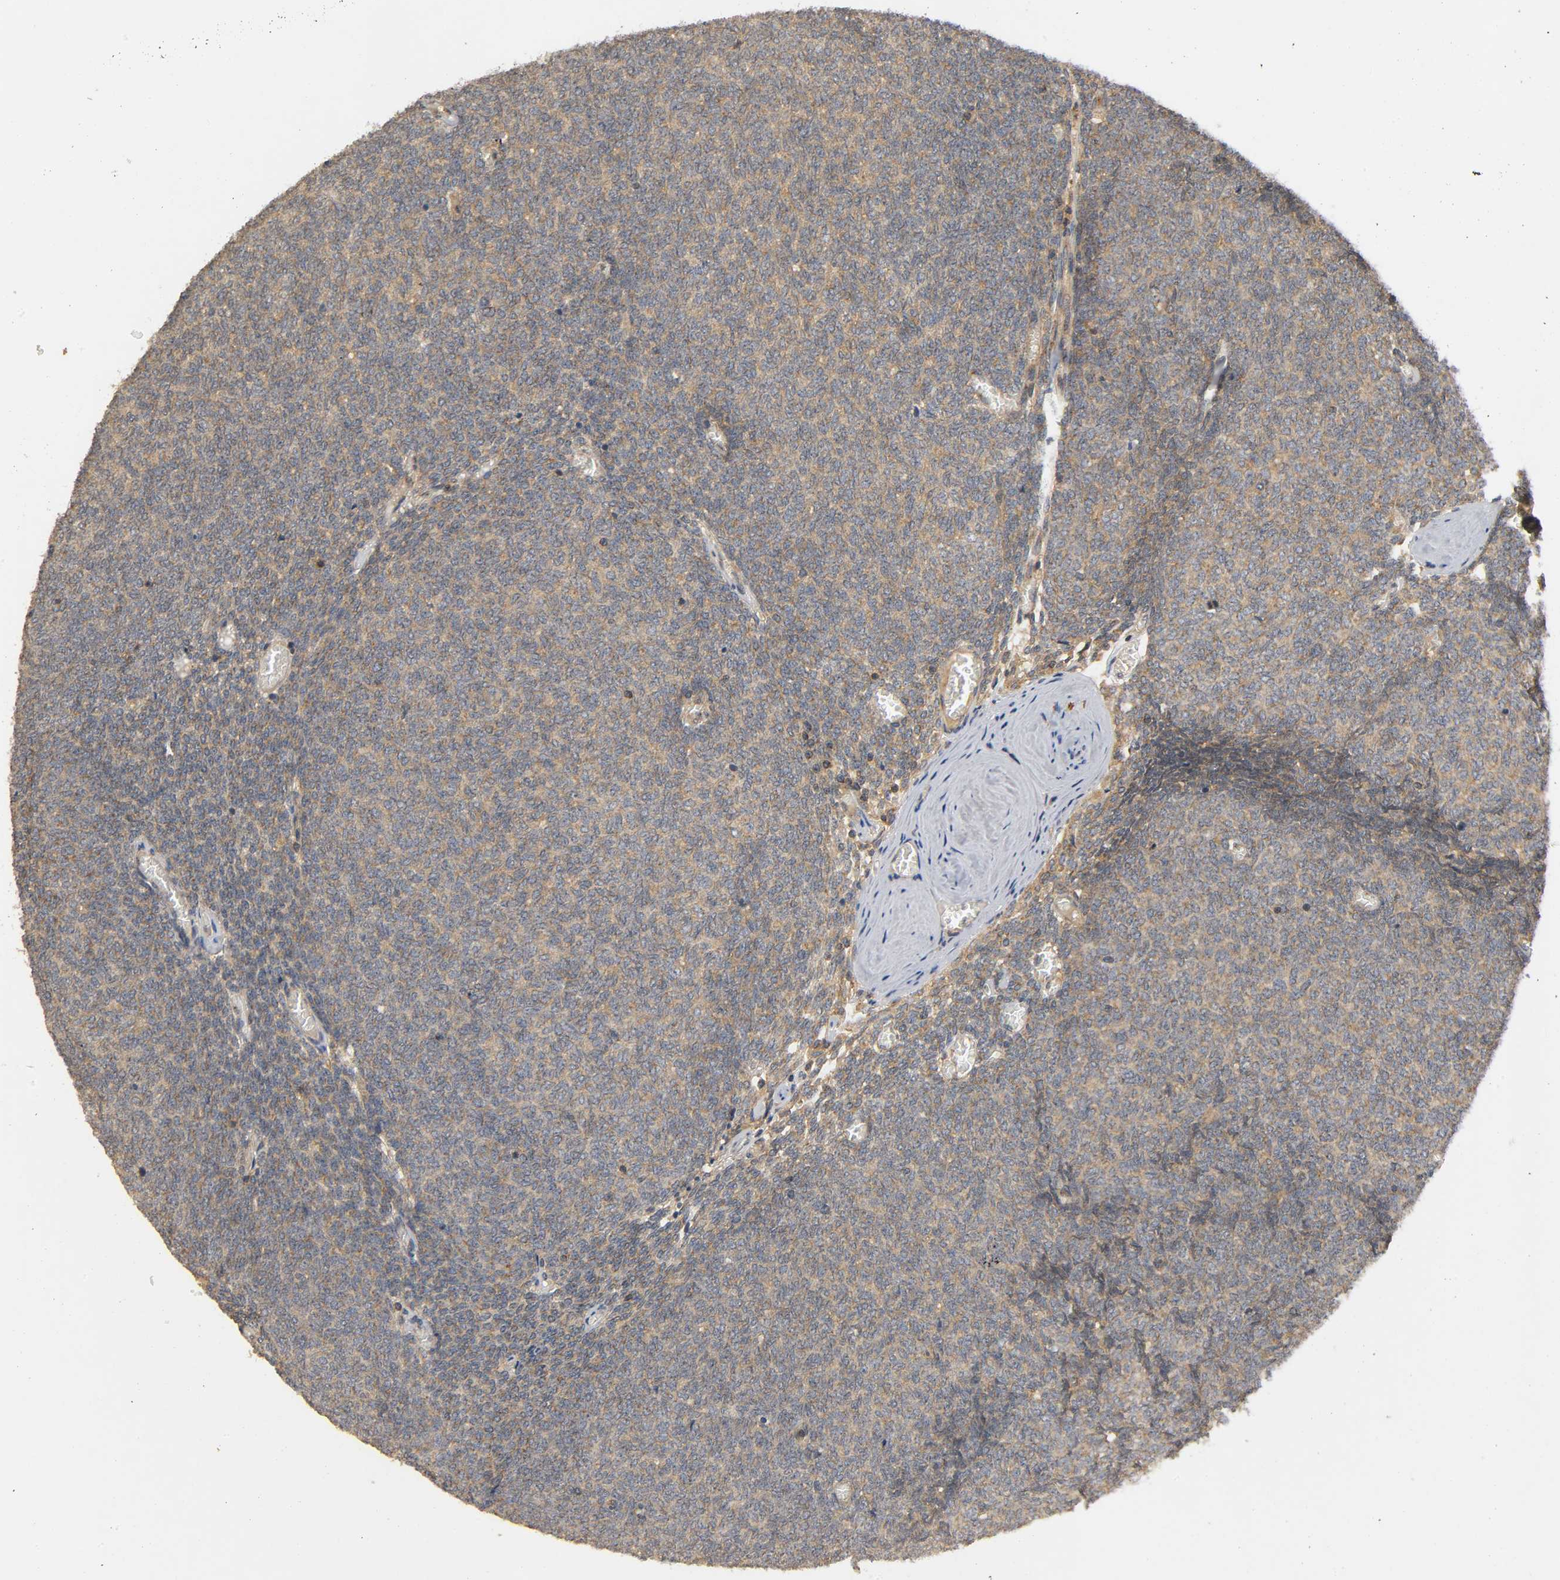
{"staining": {"intensity": "weak", "quantity": ">75%", "location": "cytoplasmic/membranous"}, "tissue": "renal cancer", "cell_type": "Tumor cells", "image_type": "cancer", "snomed": [{"axis": "morphology", "description": "Neoplasm, malignant, NOS"}, {"axis": "topography", "description": "Kidney"}], "caption": "IHC histopathology image of neoplastic tissue: human renal cancer (malignant neoplasm) stained using immunohistochemistry (IHC) shows low levels of weak protein expression localized specifically in the cytoplasmic/membranous of tumor cells, appearing as a cytoplasmic/membranous brown color.", "gene": "IKBKB", "patient": {"sex": "male", "age": 28}}